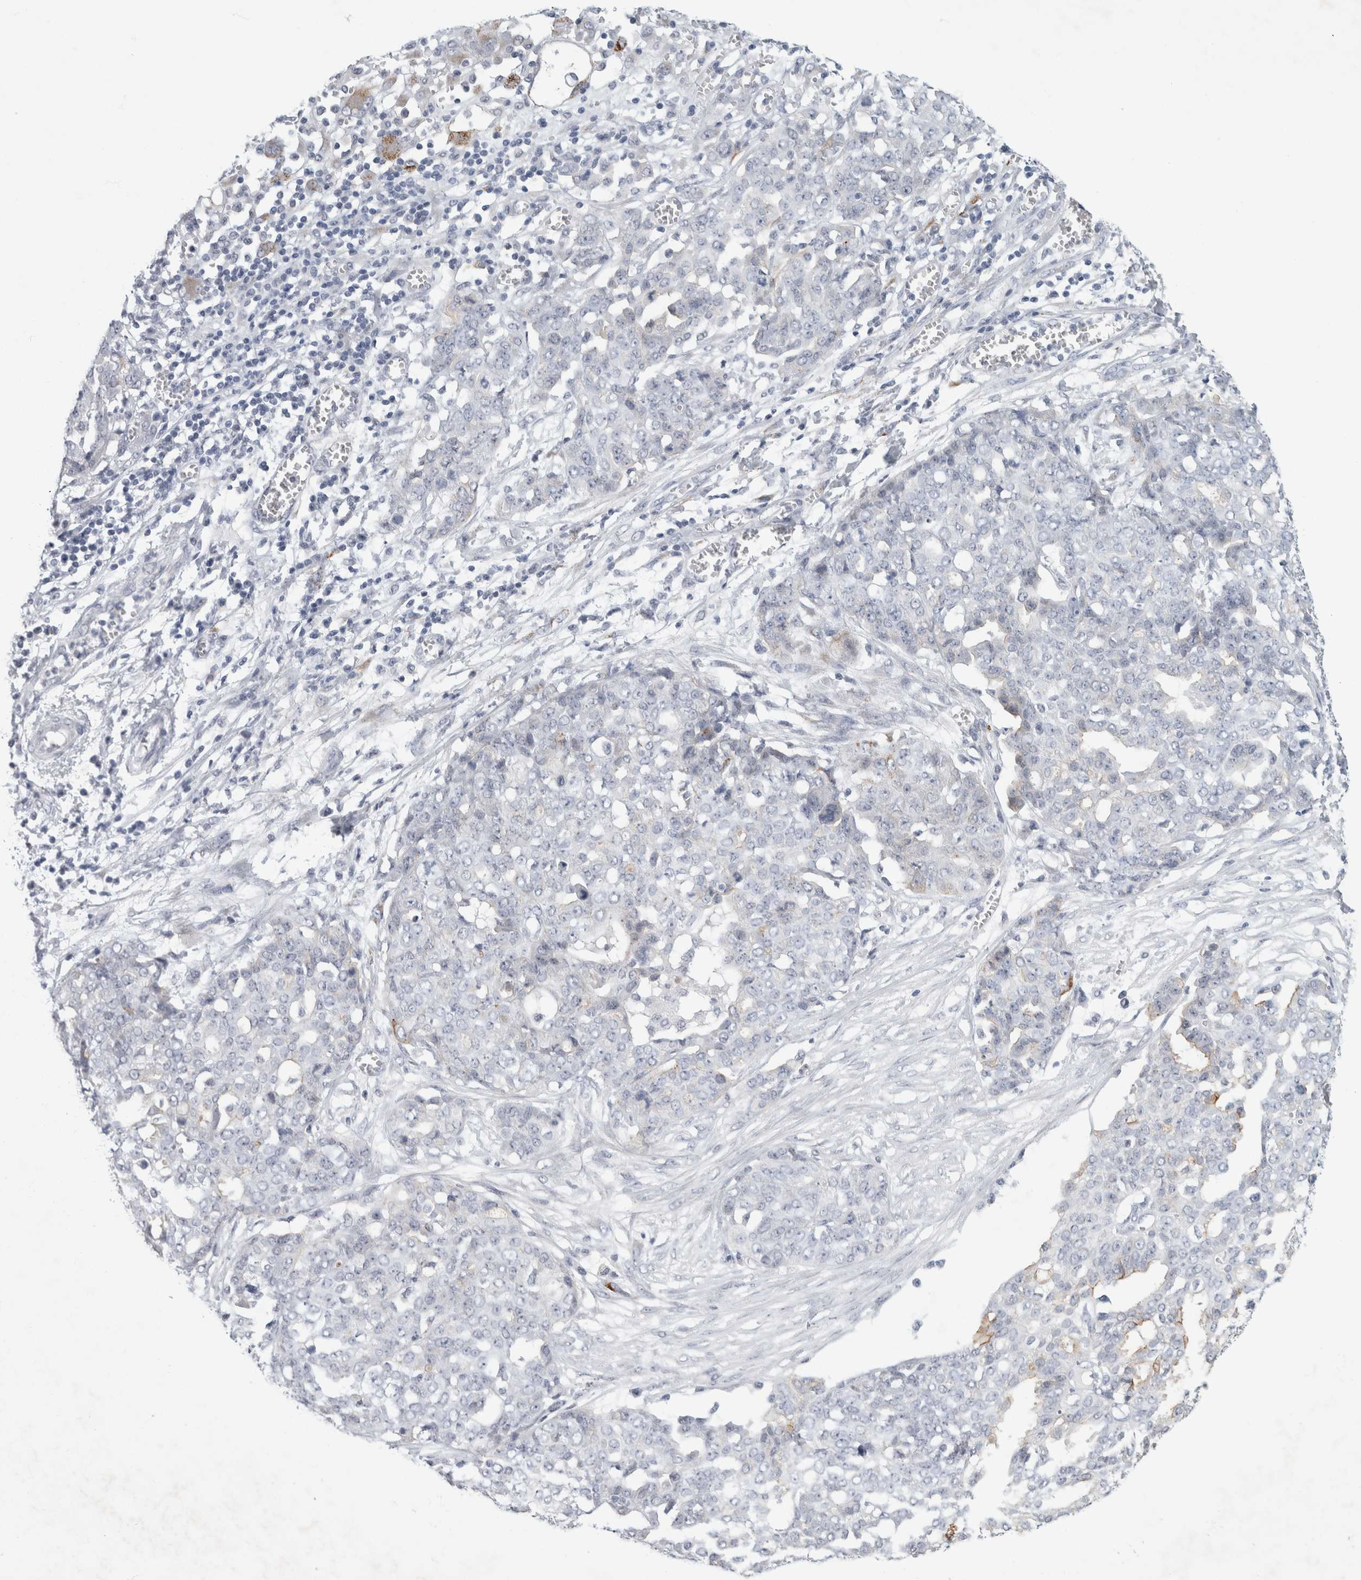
{"staining": {"intensity": "moderate", "quantity": "<25%", "location": "cytoplasmic/membranous"}, "tissue": "ovarian cancer", "cell_type": "Tumor cells", "image_type": "cancer", "snomed": [{"axis": "morphology", "description": "Cystadenocarcinoma, serous, NOS"}, {"axis": "topography", "description": "Soft tissue"}, {"axis": "topography", "description": "Ovary"}], "caption": "Protein analysis of ovarian cancer tissue exhibits moderate cytoplasmic/membranous staining in about <25% of tumor cells. Using DAB (brown) and hematoxylin (blue) stains, captured at high magnification using brightfield microscopy.", "gene": "NIPA1", "patient": {"sex": "female", "age": 57}}